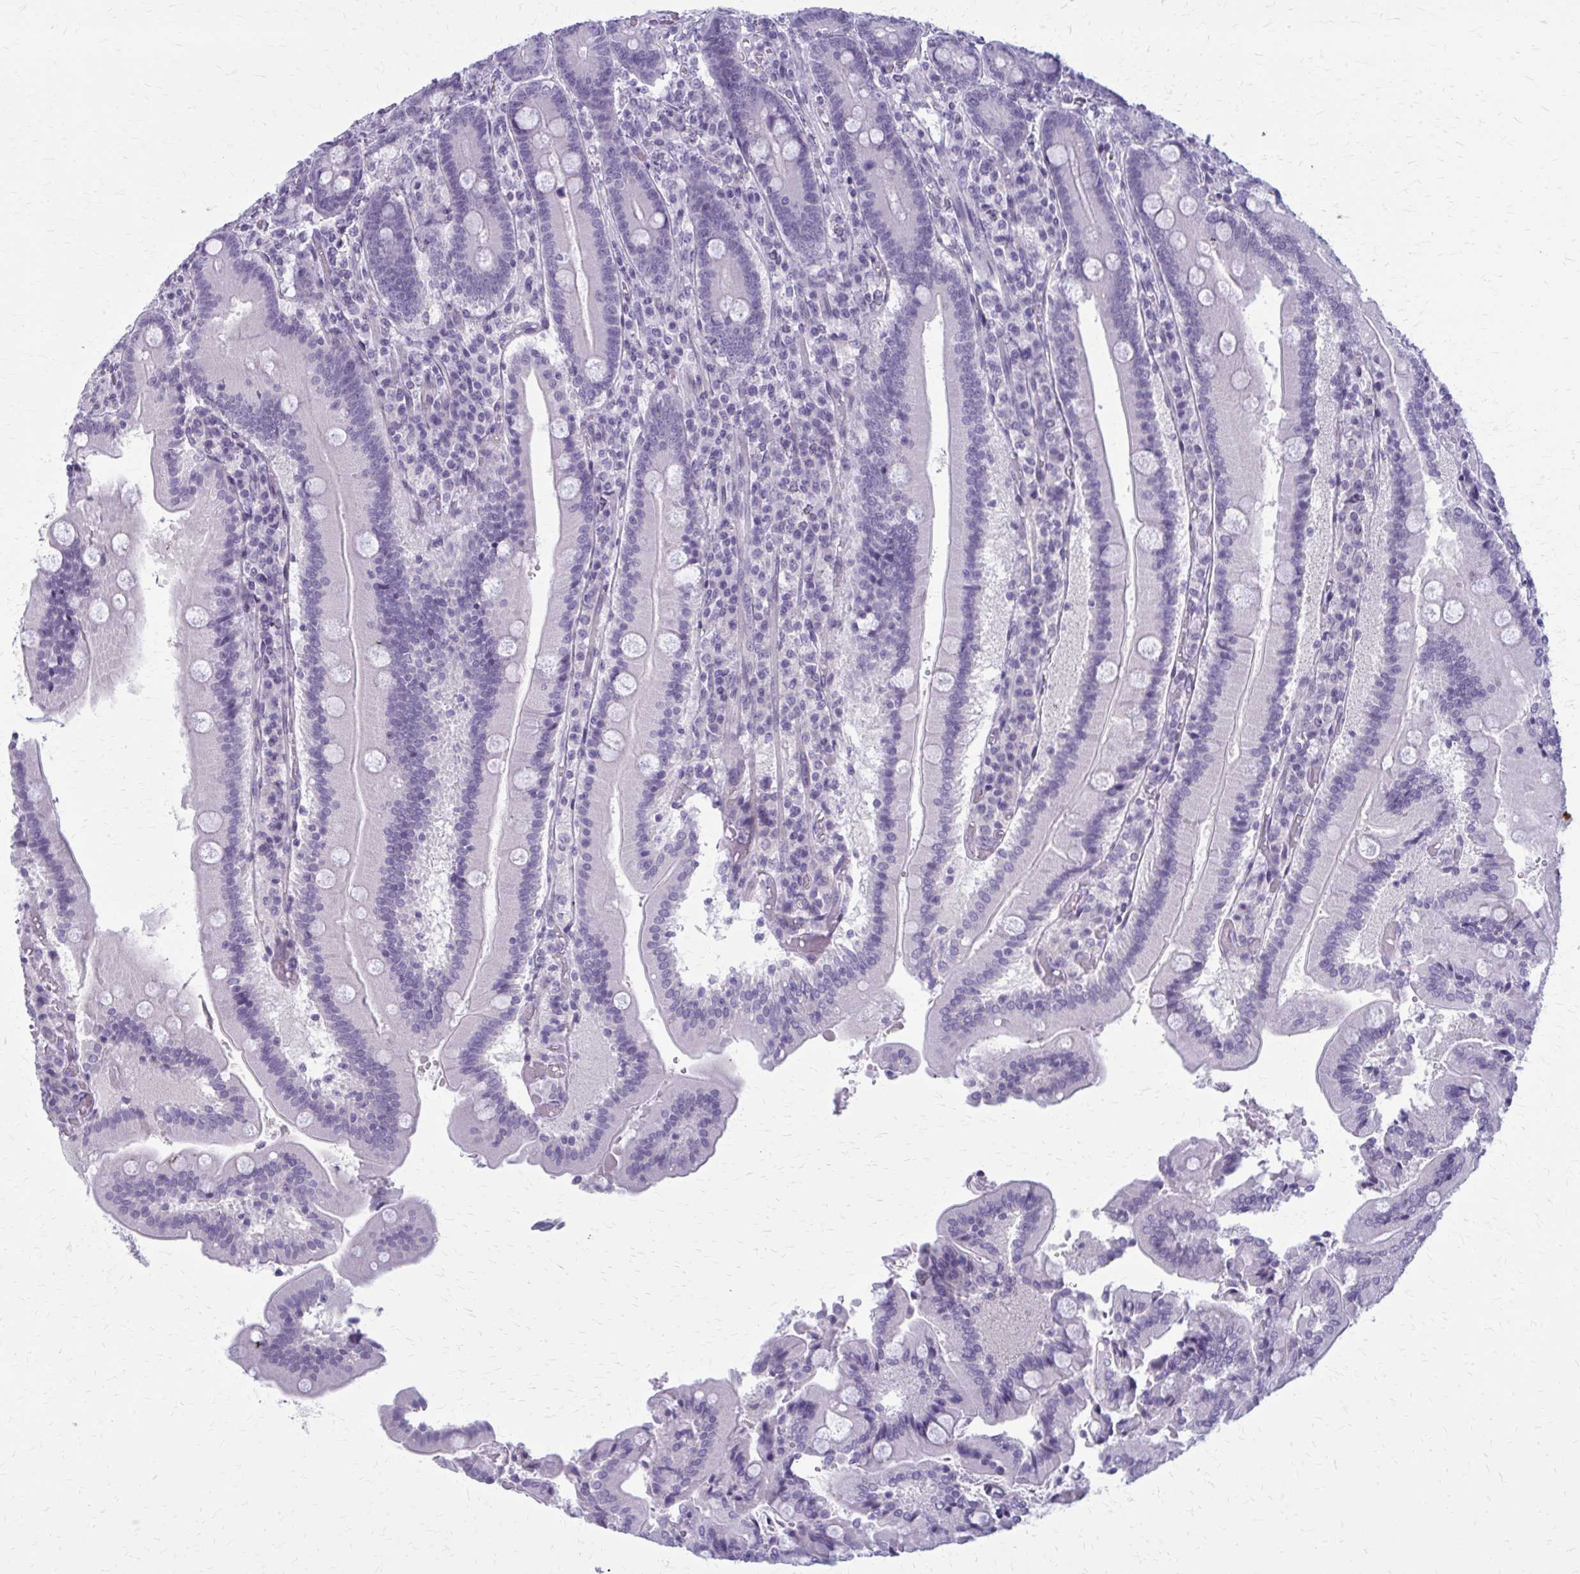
{"staining": {"intensity": "negative", "quantity": "none", "location": "none"}, "tissue": "duodenum", "cell_type": "Glandular cells", "image_type": "normal", "snomed": [{"axis": "morphology", "description": "Normal tissue, NOS"}, {"axis": "topography", "description": "Duodenum"}], "caption": "High power microscopy image of an immunohistochemistry (IHC) histopathology image of benign duodenum, revealing no significant staining in glandular cells.", "gene": "CASQ2", "patient": {"sex": "female", "age": 62}}